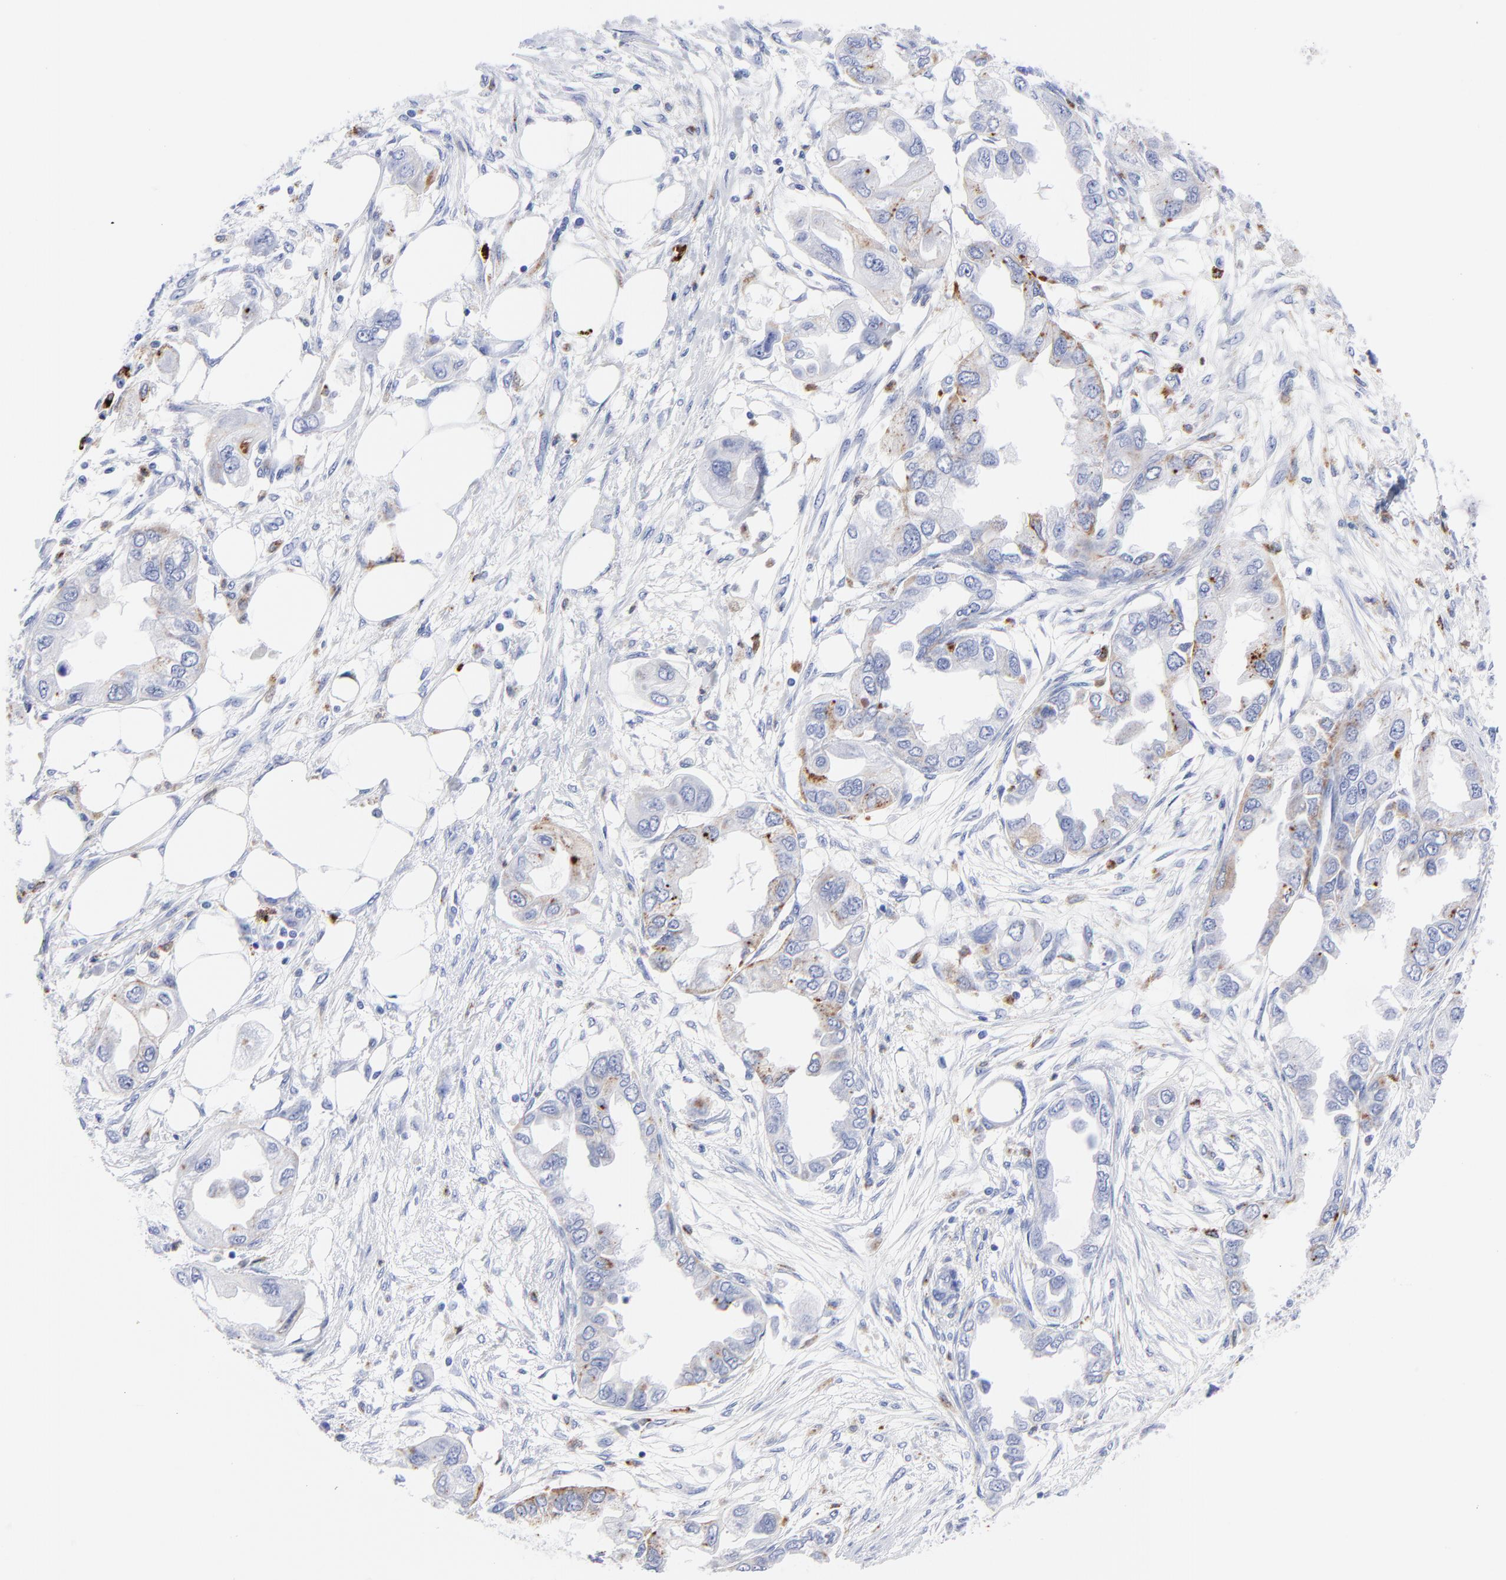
{"staining": {"intensity": "moderate", "quantity": "<25%", "location": "cytoplasmic/membranous"}, "tissue": "endometrial cancer", "cell_type": "Tumor cells", "image_type": "cancer", "snomed": [{"axis": "morphology", "description": "Adenocarcinoma, NOS"}, {"axis": "topography", "description": "Endometrium"}], "caption": "This is an image of immunohistochemistry staining of adenocarcinoma (endometrial), which shows moderate expression in the cytoplasmic/membranous of tumor cells.", "gene": "CPVL", "patient": {"sex": "female", "age": 67}}